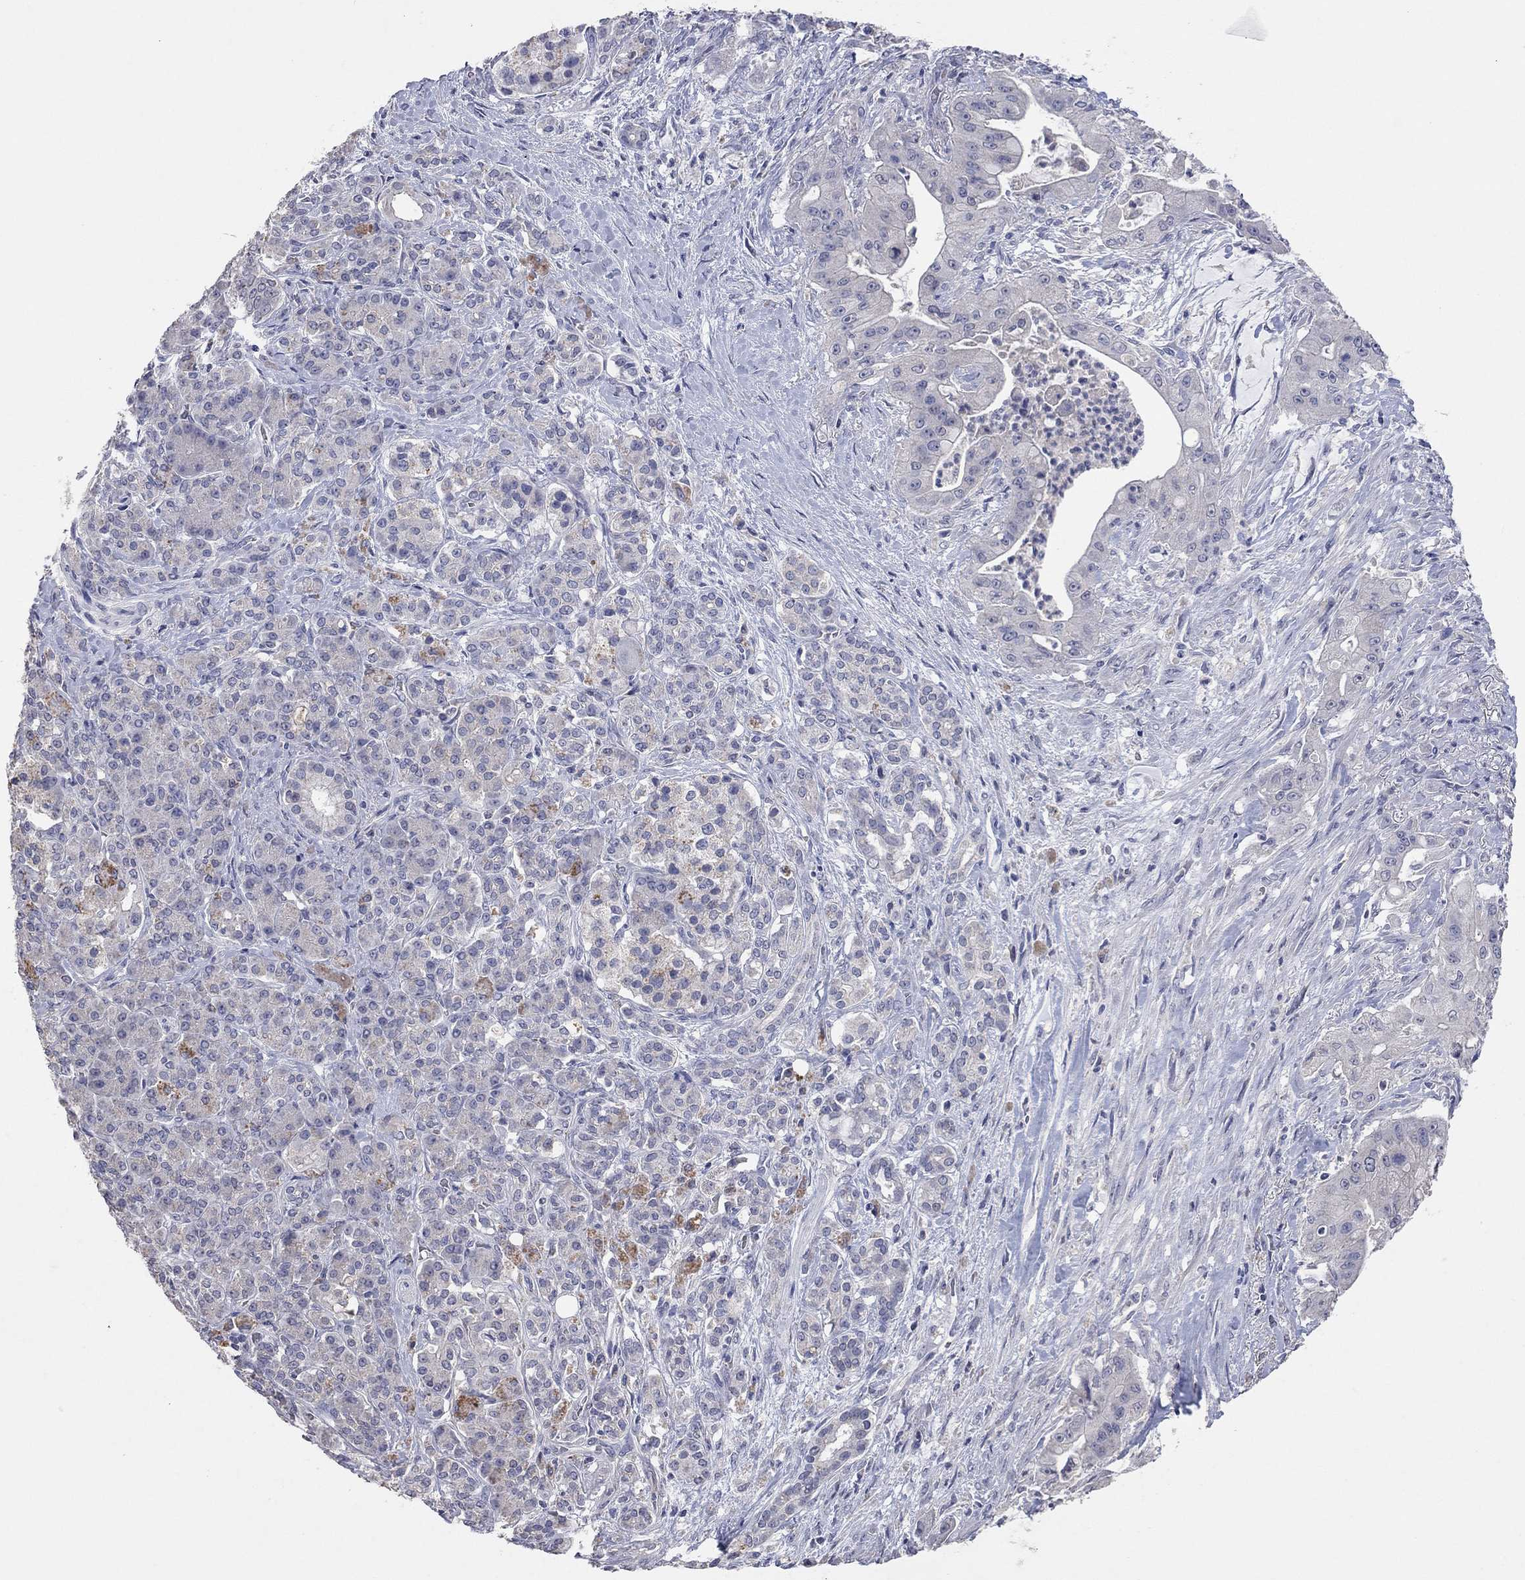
{"staining": {"intensity": "weak", "quantity": "25%-75%", "location": "cytoplasmic/membranous"}, "tissue": "pancreatic cancer", "cell_type": "Tumor cells", "image_type": "cancer", "snomed": [{"axis": "morphology", "description": "Normal tissue, NOS"}, {"axis": "morphology", "description": "Inflammation, NOS"}, {"axis": "morphology", "description": "Adenocarcinoma, NOS"}, {"axis": "topography", "description": "Pancreas"}], "caption": "This is a micrograph of immunohistochemistry (IHC) staining of adenocarcinoma (pancreatic), which shows weak expression in the cytoplasmic/membranous of tumor cells.", "gene": "MMP13", "patient": {"sex": "male", "age": 57}}